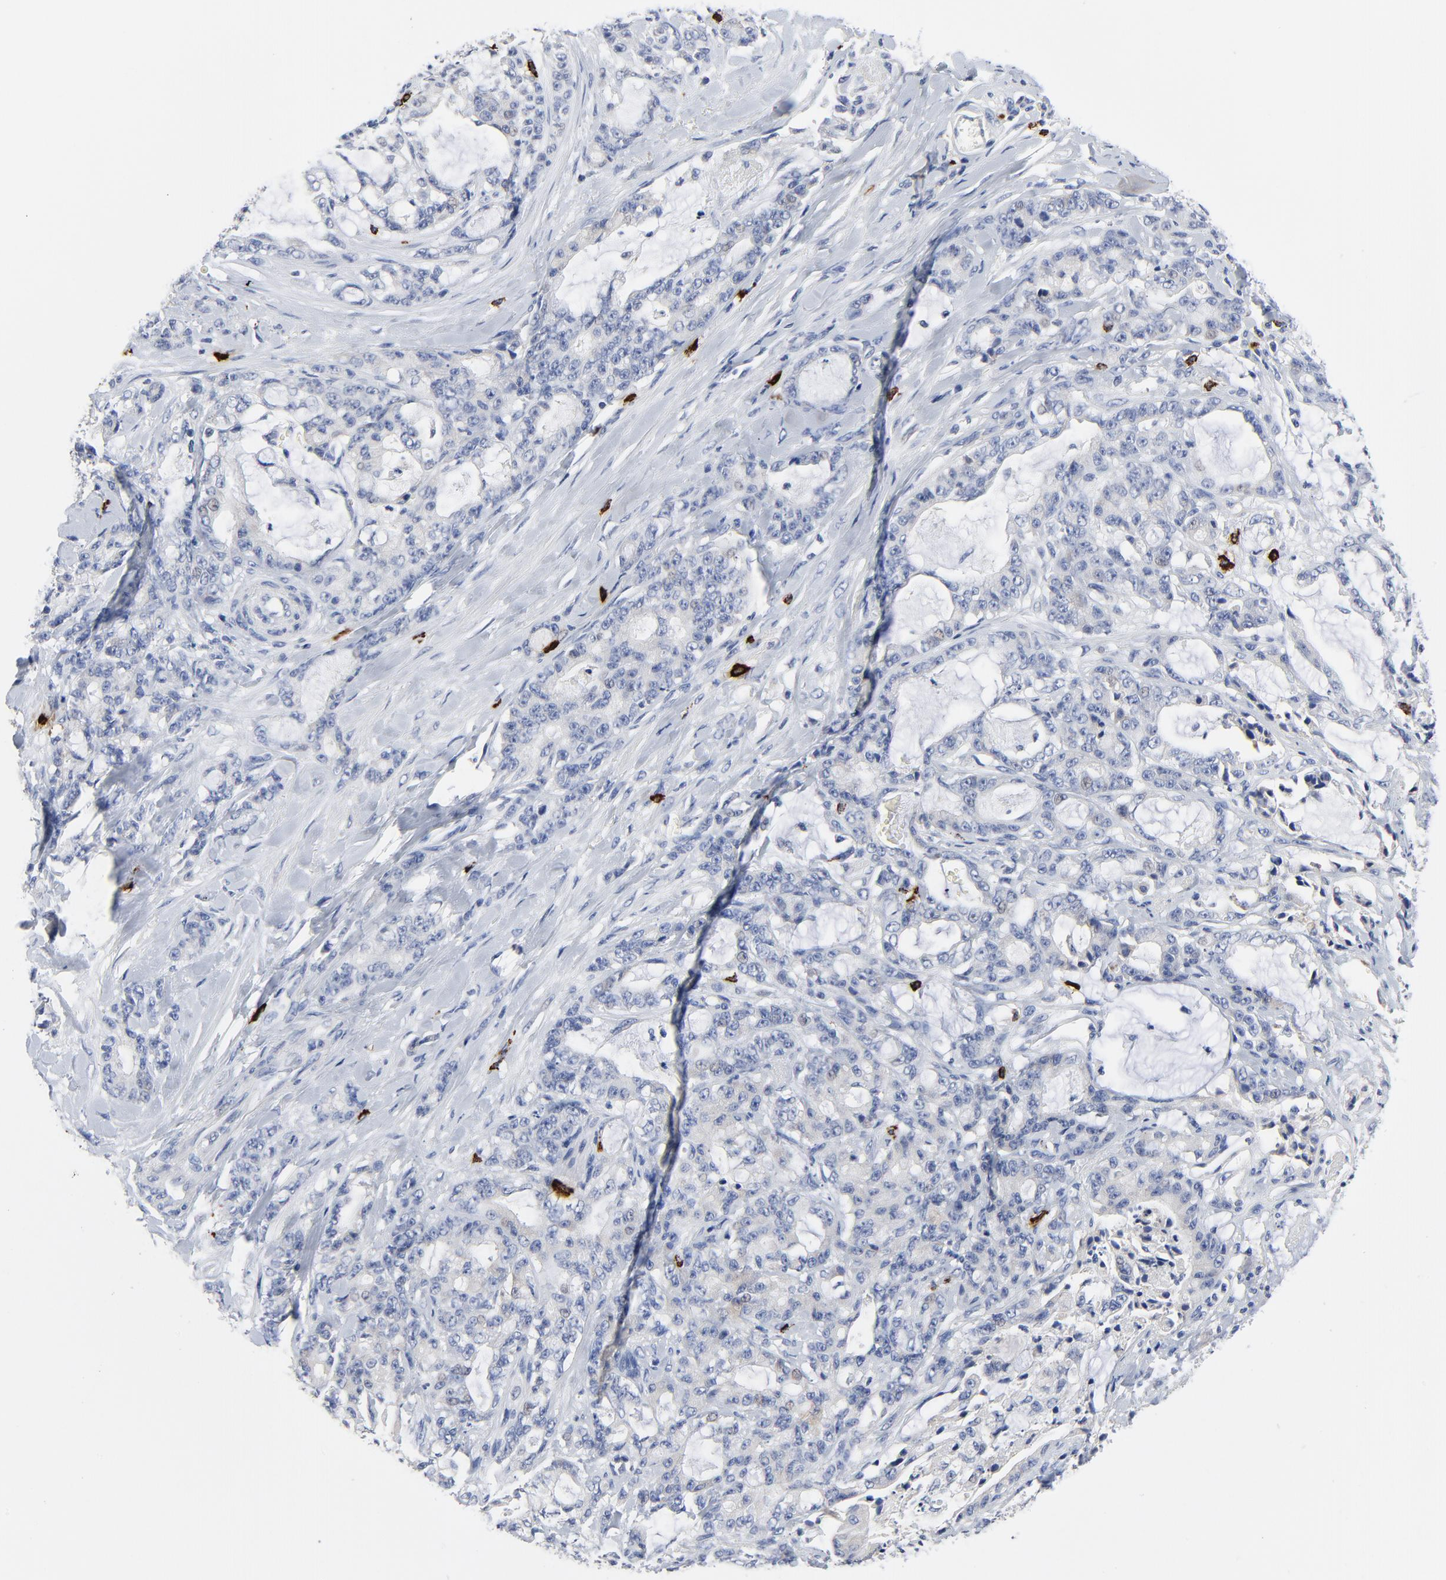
{"staining": {"intensity": "negative", "quantity": "none", "location": "none"}, "tissue": "pancreatic cancer", "cell_type": "Tumor cells", "image_type": "cancer", "snomed": [{"axis": "morphology", "description": "Adenocarcinoma, NOS"}, {"axis": "topography", "description": "Pancreas"}], "caption": "A high-resolution image shows immunohistochemistry staining of adenocarcinoma (pancreatic), which reveals no significant positivity in tumor cells.", "gene": "FBXL5", "patient": {"sex": "female", "age": 73}}